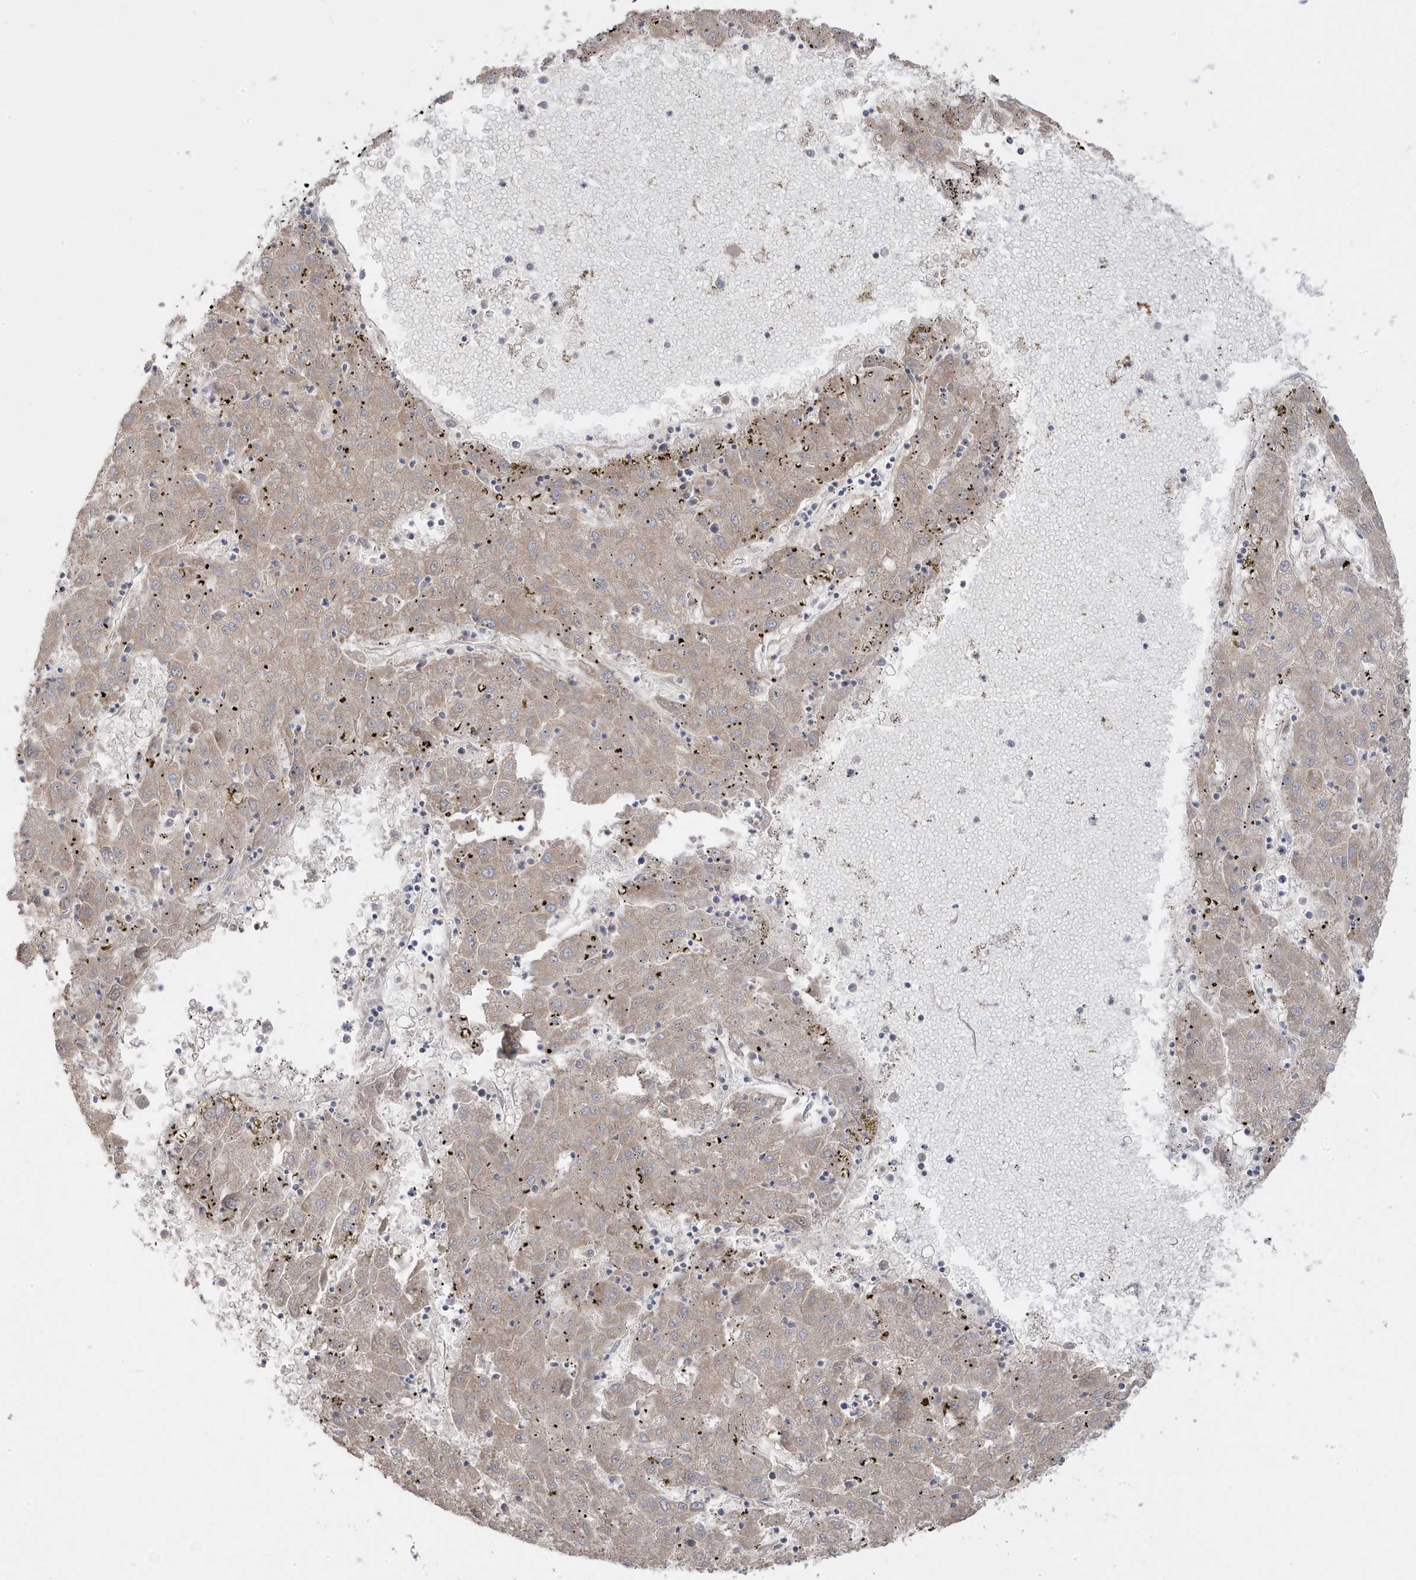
{"staining": {"intensity": "weak", "quantity": "25%-75%", "location": "cytoplasmic/membranous"}, "tissue": "liver cancer", "cell_type": "Tumor cells", "image_type": "cancer", "snomed": [{"axis": "morphology", "description": "Carcinoma, Hepatocellular, NOS"}, {"axis": "topography", "description": "Liver"}], "caption": "Immunohistochemistry (DAB) staining of liver cancer (hepatocellular carcinoma) shows weak cytoplasmic/membranous protein staining in about 25%-75% of tumor cells.", "gene": "DNAJC12", "patient": {"sex": "male", "age": 72}}